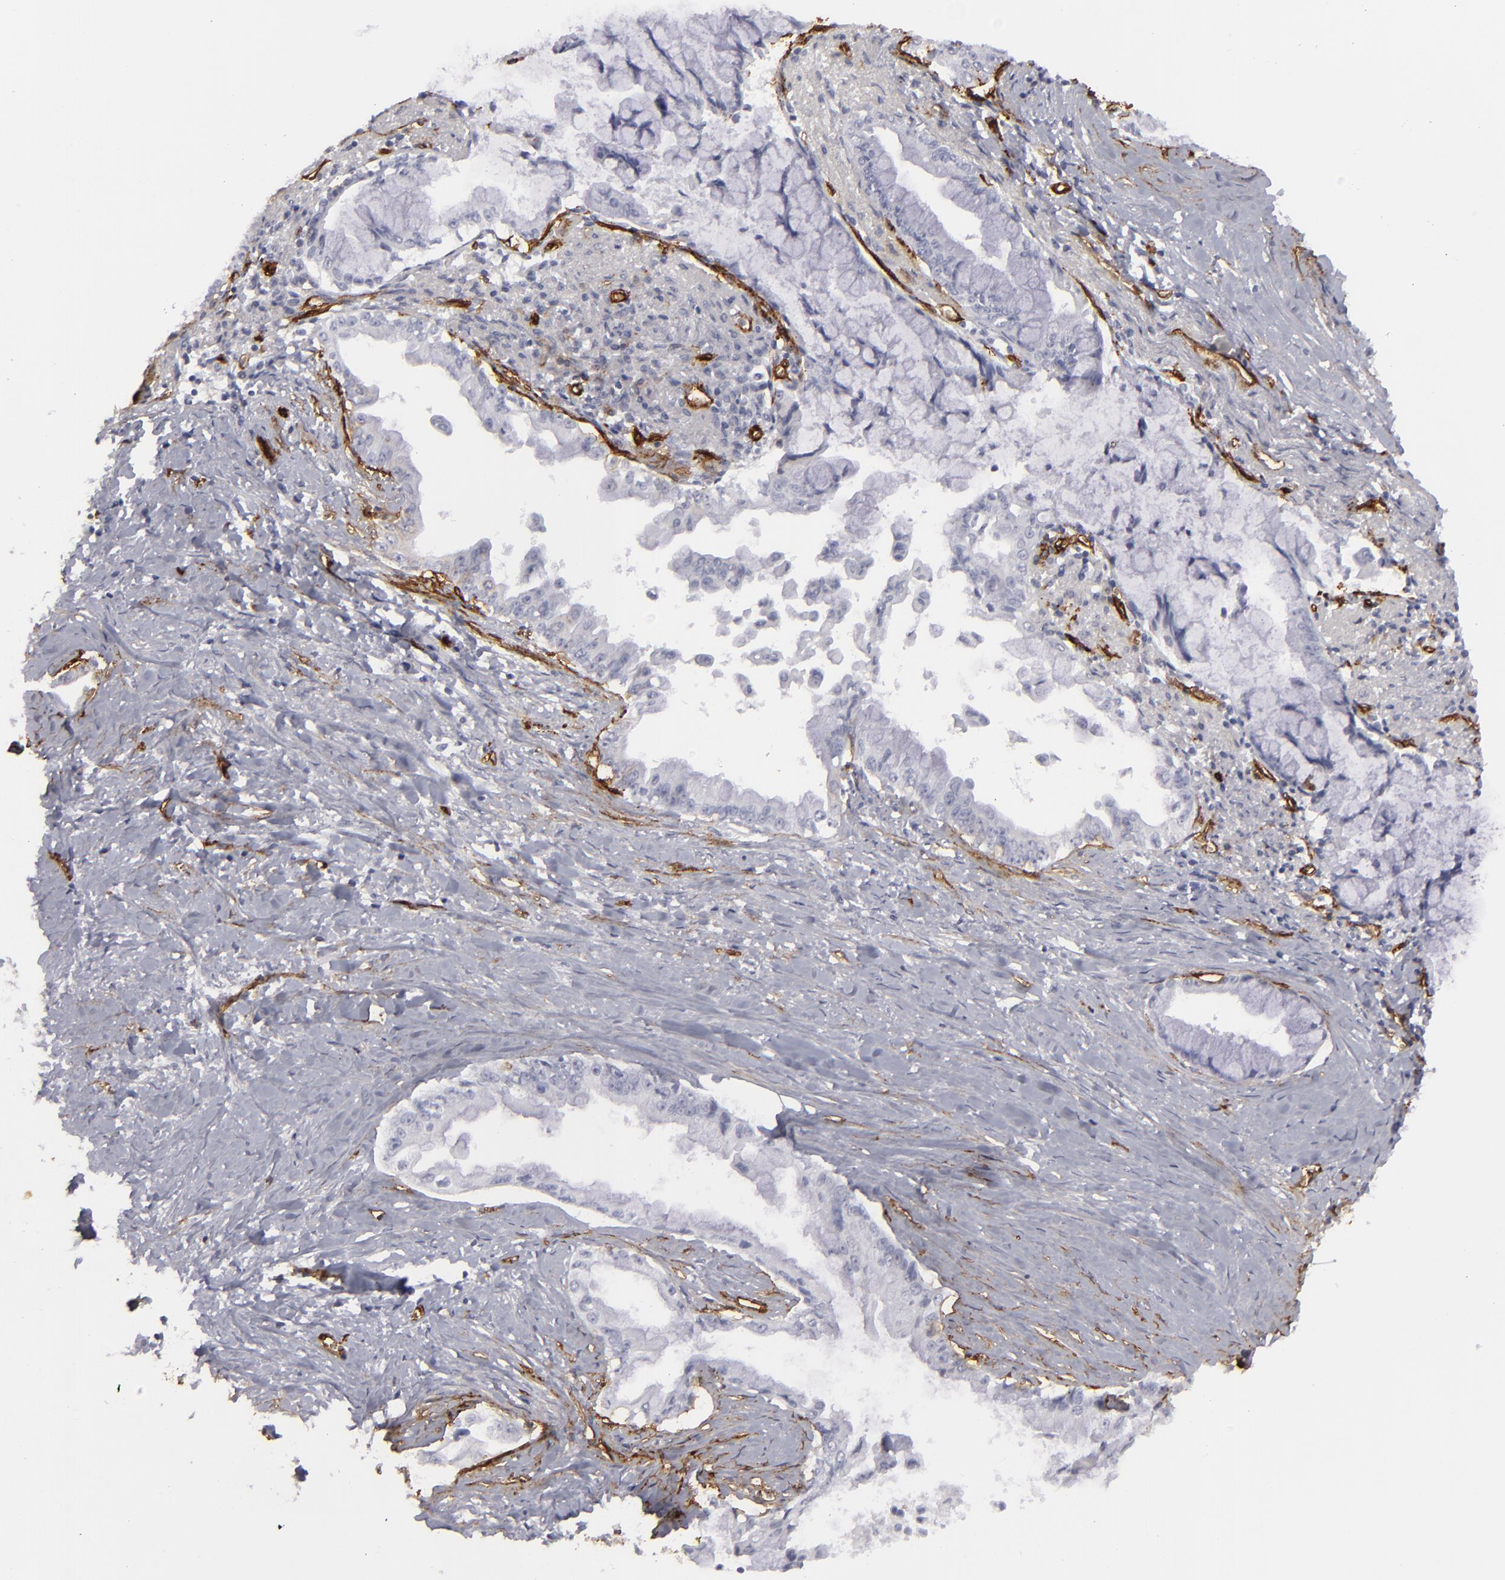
{"staining": {"intensity": "negative", "quantity": "none", "location": "none"}, "tissue": "pancreatic cancer", "cell_type": "Tumor cells", "image_type": "cancer", "snomed": [{"axis": "morphology", "description": "Adenocarcinoma, NOS"}, {"axis": "topography", "description": "Pancreas"}], "caption": "This is an IHC photomicrograph of human adenocarcinoma (pancreatic). There is no expression in tumor cells.", "gene": "MCAM", "patient": {"sex": "male", "age": 59}}